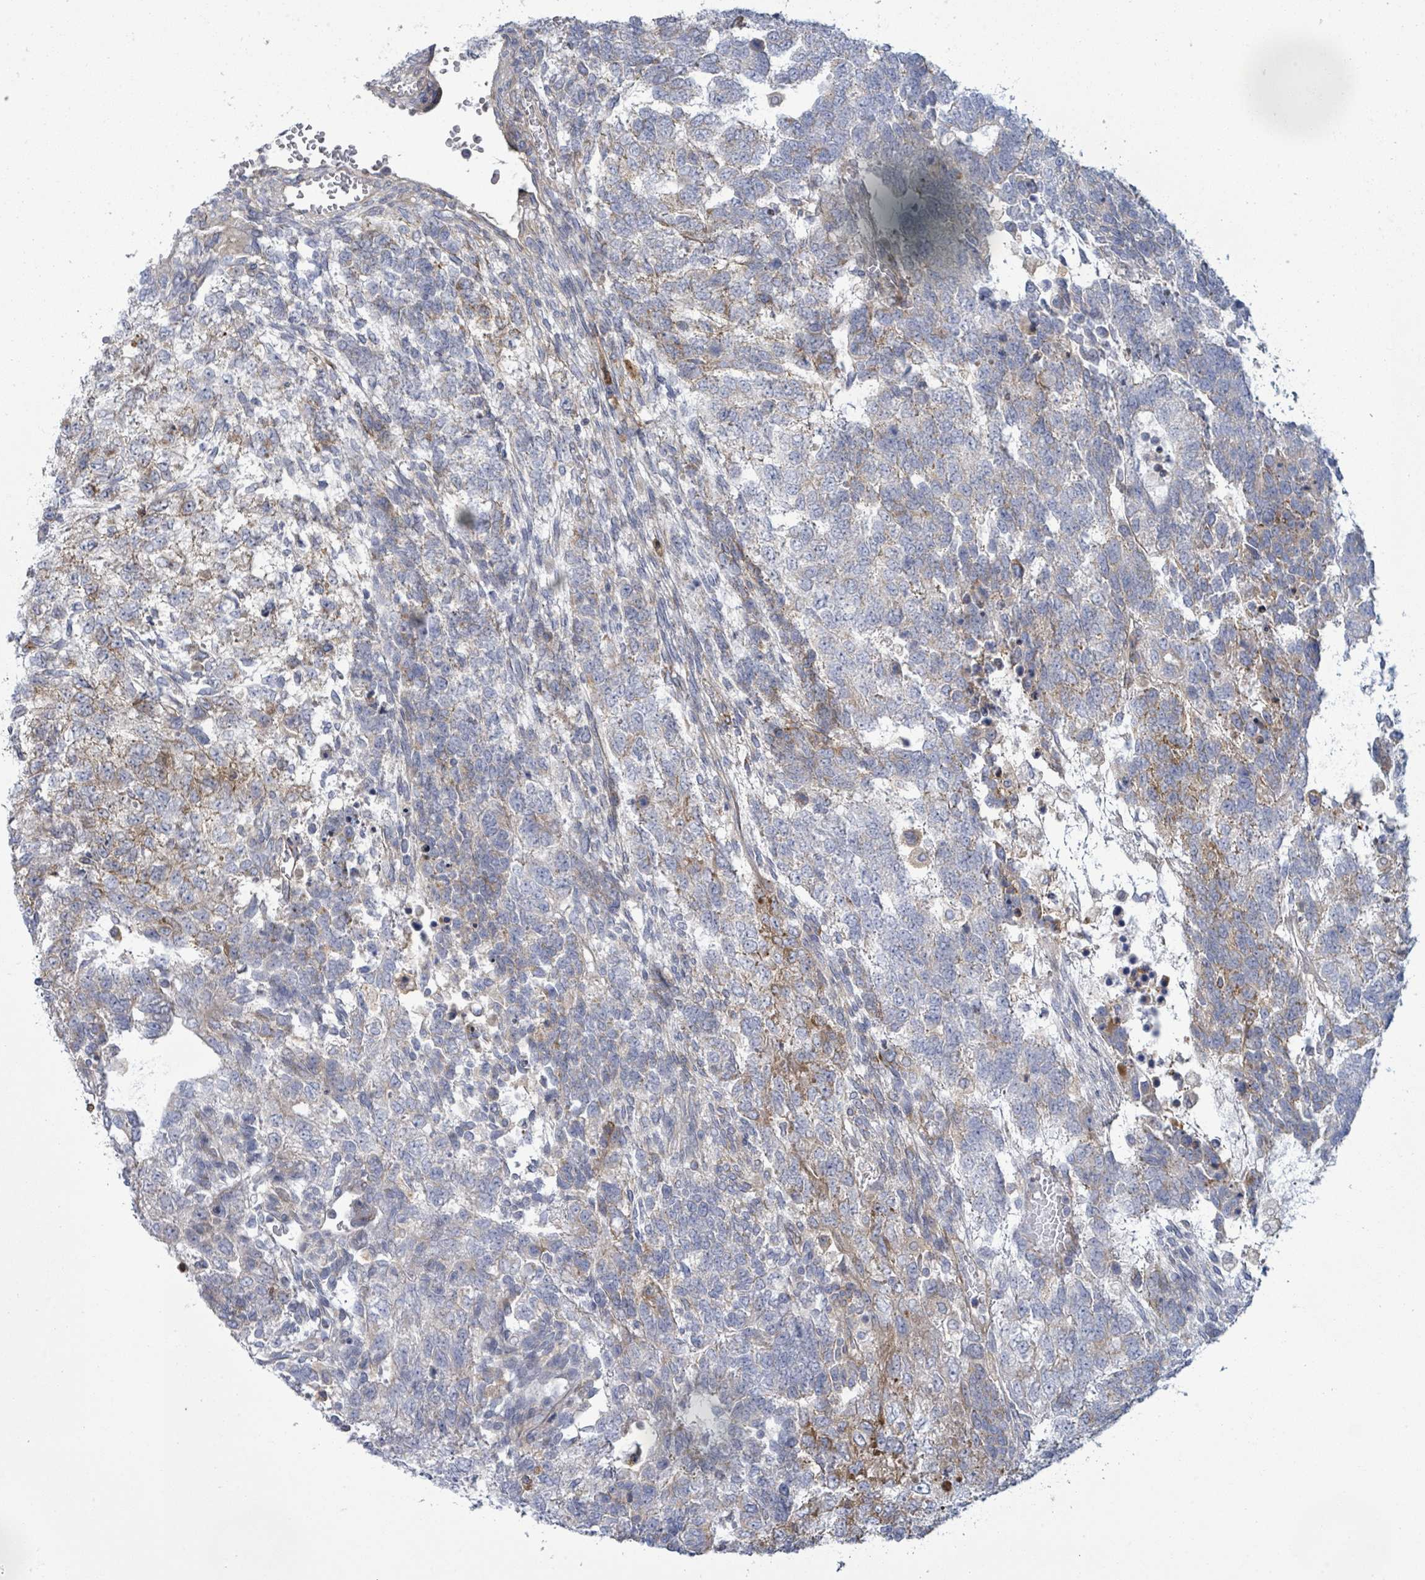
{"staining": {"intensity": "weak", "quantity": "<25%", "location": "cytoplasmic/membranous"}, "tissue": "testis cancer", "cell_type": "Tumor cells", "image_type": "cancer", "snomed": [{"axis": "morphology", "description": "Carcinoma, Embryonal, NOS"}, {"axis": "topography", "description": "Testis"}], "caption": "This is an immunohistochemistry (IHC) micrograph of human testis embryonal carcinoma. There is no positivity in tumor cells.", "gene": "COL13A1", "patient": {"sex": "male", "age": 23}}